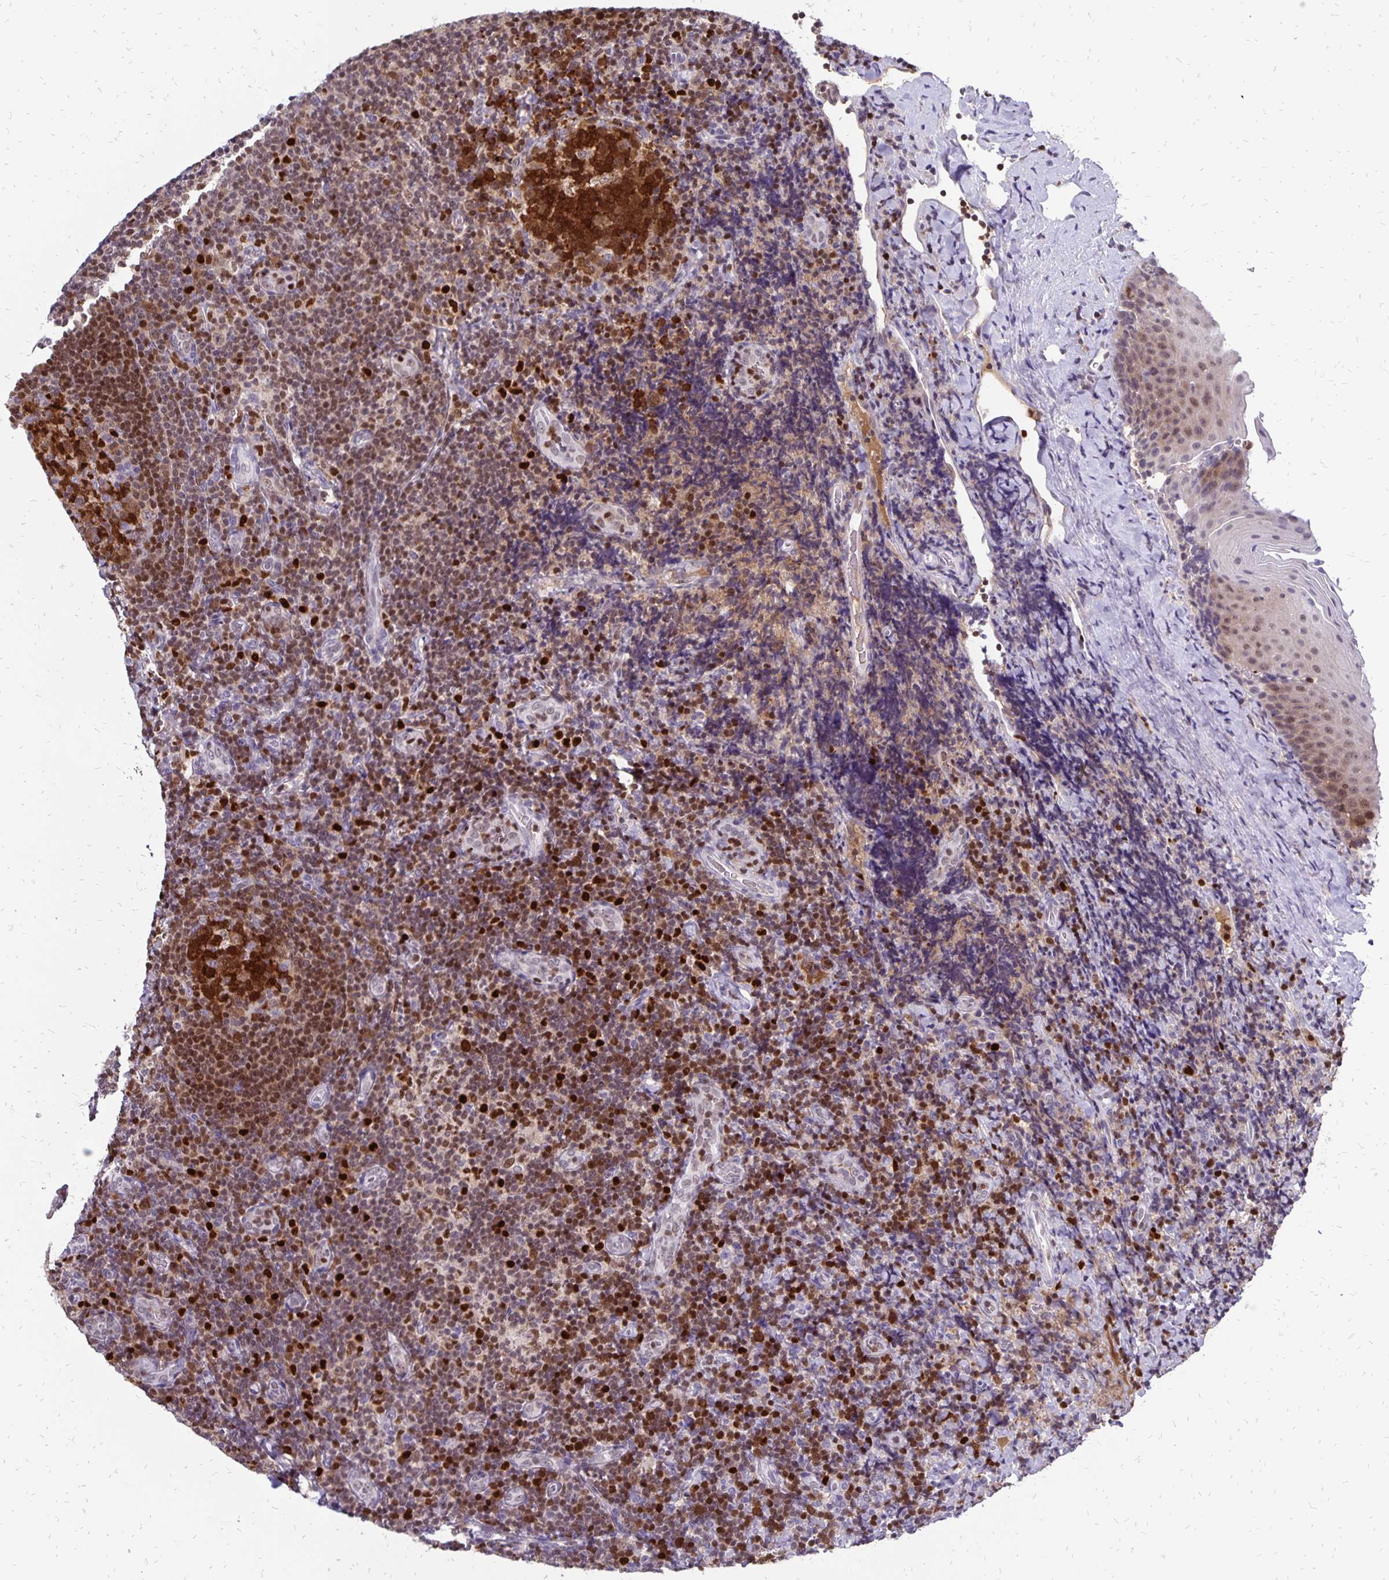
{"staining": {"intensity": "strong", "quantity": ">75%", "location": "cytoplasmic/membranous,nuclear"}, "tissue": "tonsil", "cell_type": "Germinal center cells", "image_type": "normal", "snomed": [{"axis": "morphology", "description": "Normal tissue, NOS"}, {"axis": "topography", "description": "Tonsil"}], "caption": "Germinal center cells exhibit strong cytoplasmic/membranous,nuclear positivity in approximately >75% of cells in unremarkable tonsil.", "gene": "DCK", "patient": {"sex": "male", "age": 17}}